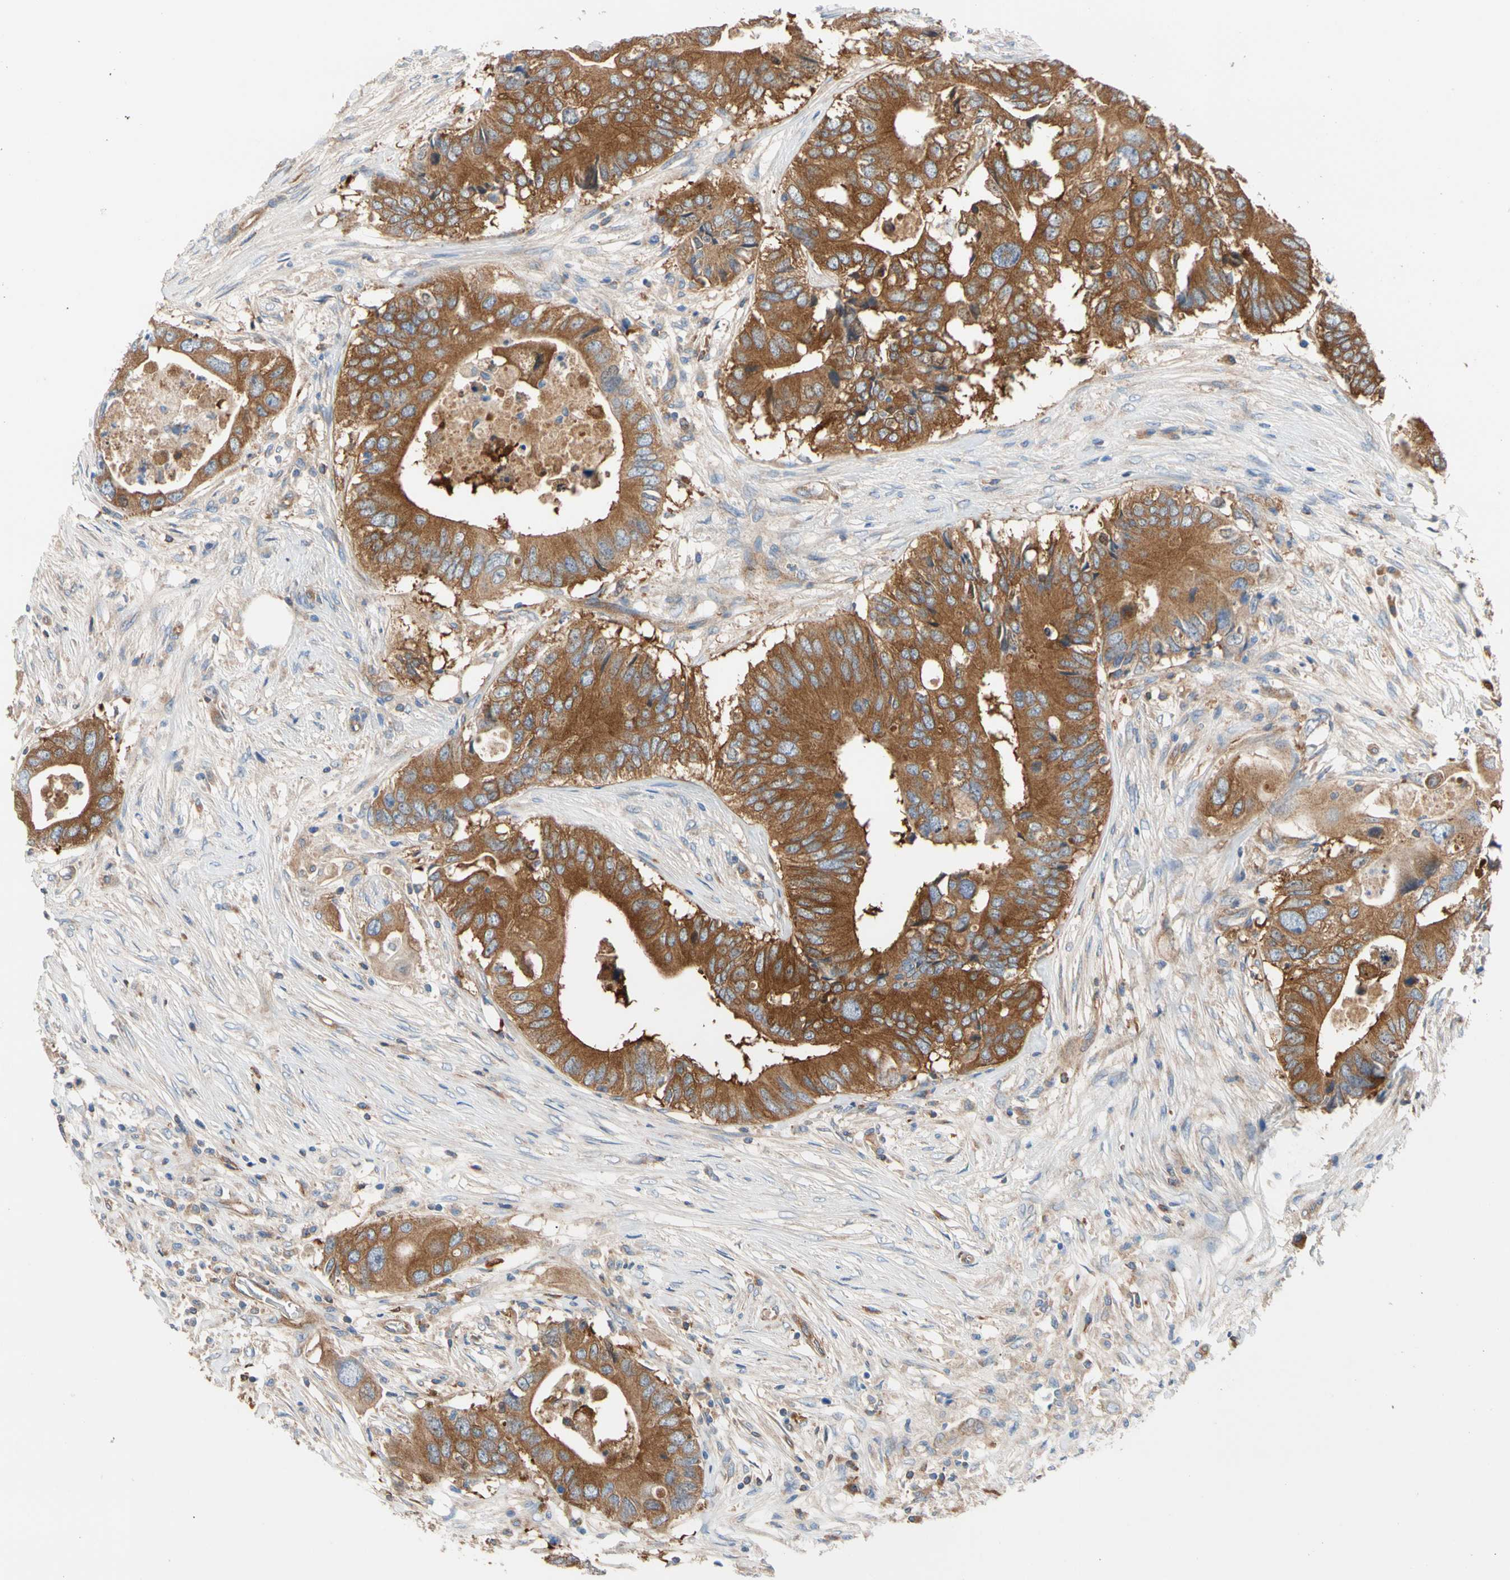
{"staining": {"intensity": "strong", "quantity": ">75%", "location": "cytoplasmic/membranous"}, "tissue": "colorectal cancer", "cell_type": "Tumor cells", "image_type": "cancer", "snomed": [{"axis": "morphology", "description": "Adenocarcinoma, NOS"}, {"axis": "topography", "description": "Colon"}], "caption": "Immunohistochemical staining of colorectal cancer reveals strong cytoplasmic/membranous protein staining in about >75% of tumor cells.", "gene": "GPHN", "patient": {"sex": "male", "age": 71}}